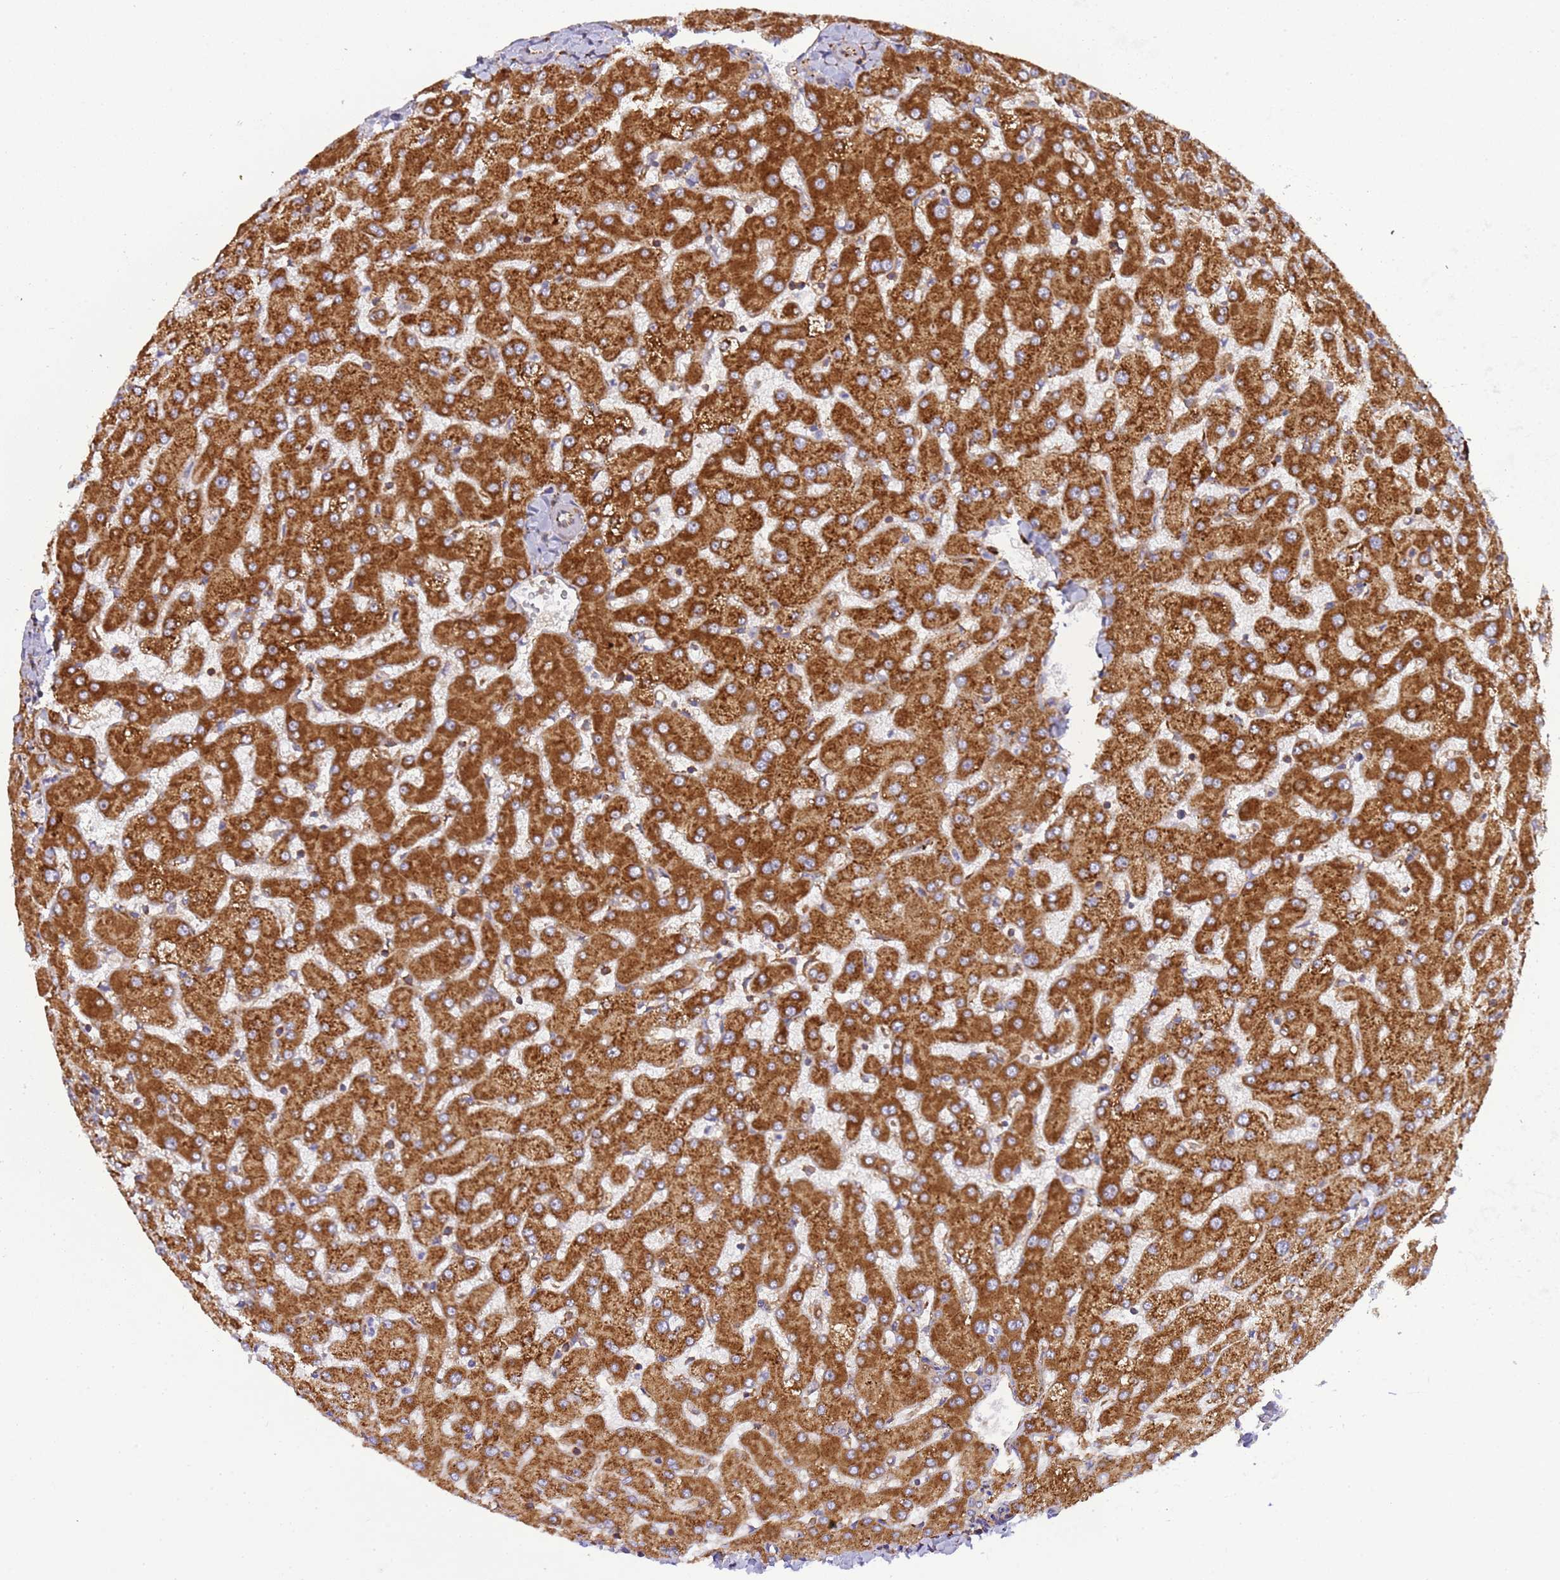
{"staining": {"intensity": "moderate", "quantity": ">75%", "location": "cytoplasmic/membranous"}, "tissue": "liver", "cell_type": "Cholangiocytes", "image_type": "normal", "snomed": [{"axis": "morphology", "description": "Normal tissue, NOS"}, {"axis": "topography", "description": "Liver"}], "caption": "Protein staining by IHC displays moderate cytoplasmic/membranous expression in approximately >75% of cholangiocytes in unremarkable liver.", "gene": "RPL36", "patient": {"sex": "female", "age": 63}}